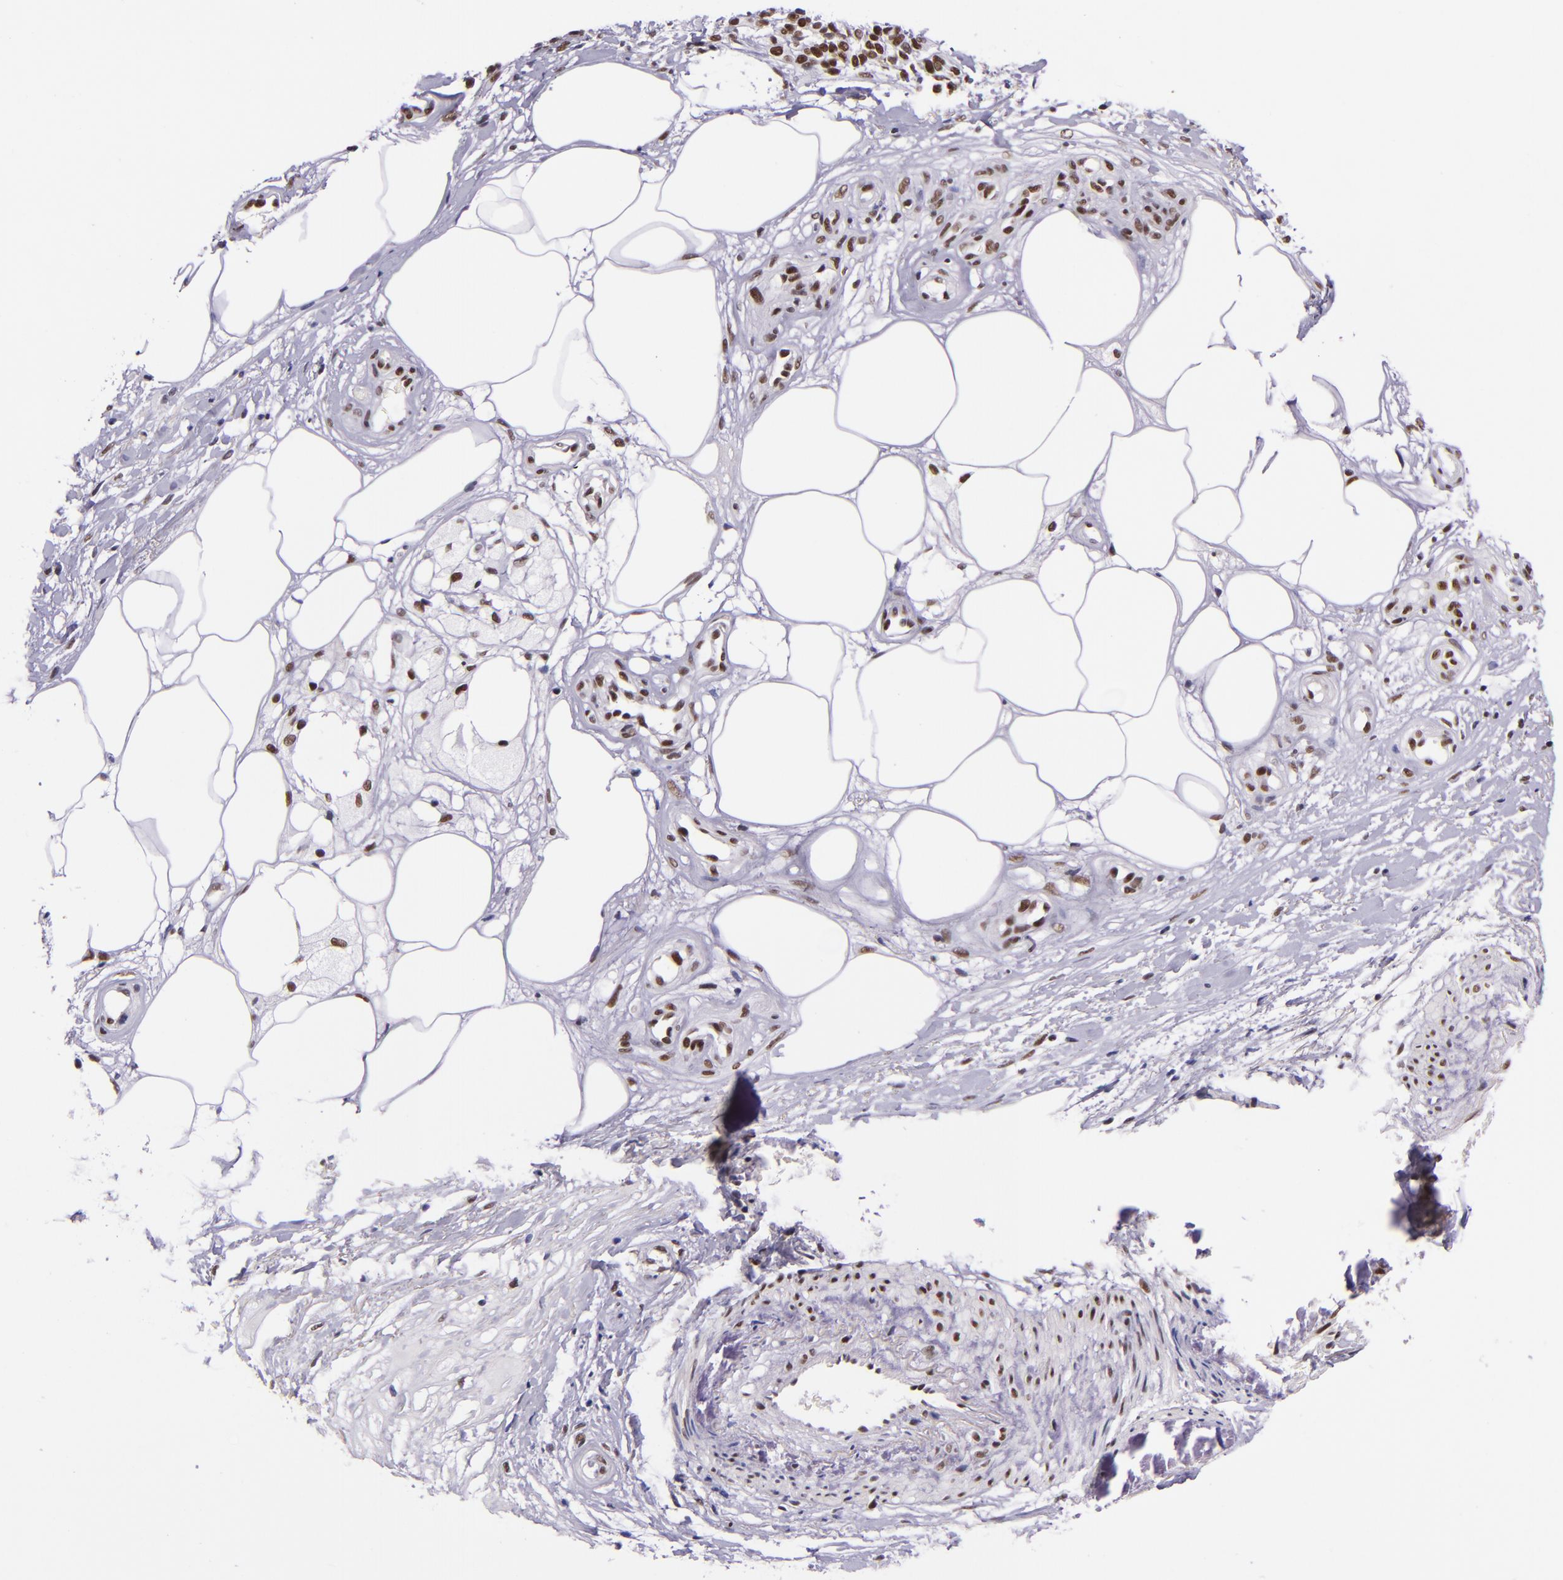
{"staining": {"intensity": "strong", "quantity": ">75%", "location": "nuclear"}, "tissue": "melanoma", "cell_type": "Tumor cells", "image_type": "cancer", "snomed": [{"axis": "morphology", "description": "Malignant melanoma, NOS"}, {"axis": "topography", "description": "Skin"}], "caption": "Immunohistochemistry micrograph of neoplastic tissue: melanoma stained using immunohistochemistry reveals high levels of strong protein expression localized specifically in the nuclear of tumor cells, appearing as a nuclear brown color.", "gene": "GPKOW", "patient": {"sex": "female", "age": 85}}